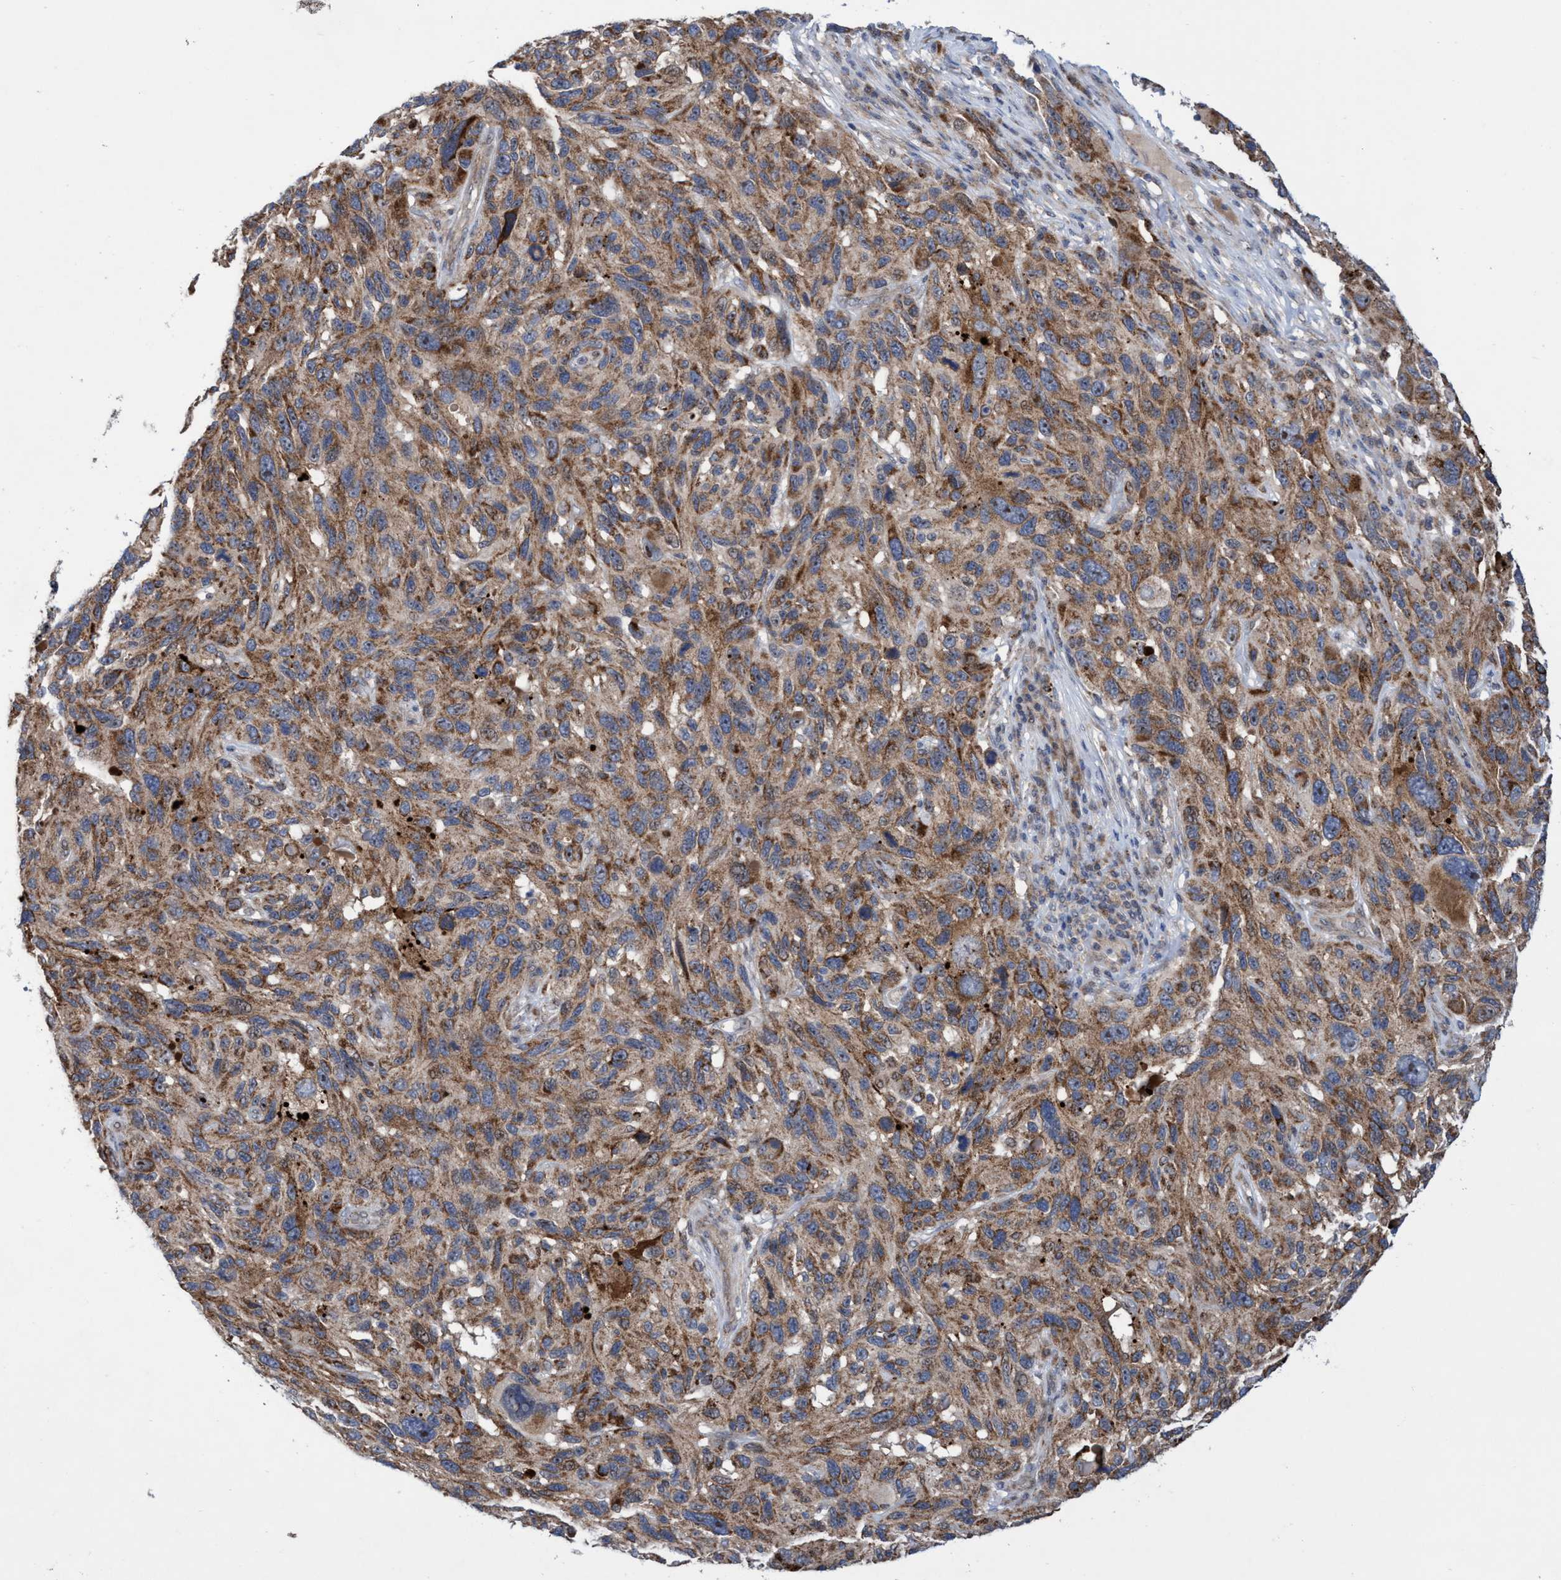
{"staining": {"intensity": "moderate", "quantity": ">75%", "location": "cytoplasmic/membranous"}, "tissue": "melanoma", "cell_type": "Tumor cells", "image_type": "cancer", "snomed": [{"axis": "morphology", "description": "Malignant melanoma, NOS"}, {"axis": "topography", "description": "Skin"}], "caption": "Brown immunohistochemical staining in melanoma demonstrates moderate cytoplasmic/membranous positivity in approximately >75% of tumor cells. Nuclei are stained in blue.", "gene": "P2RY14", "patient": {"sex": "male", "age": 53}}